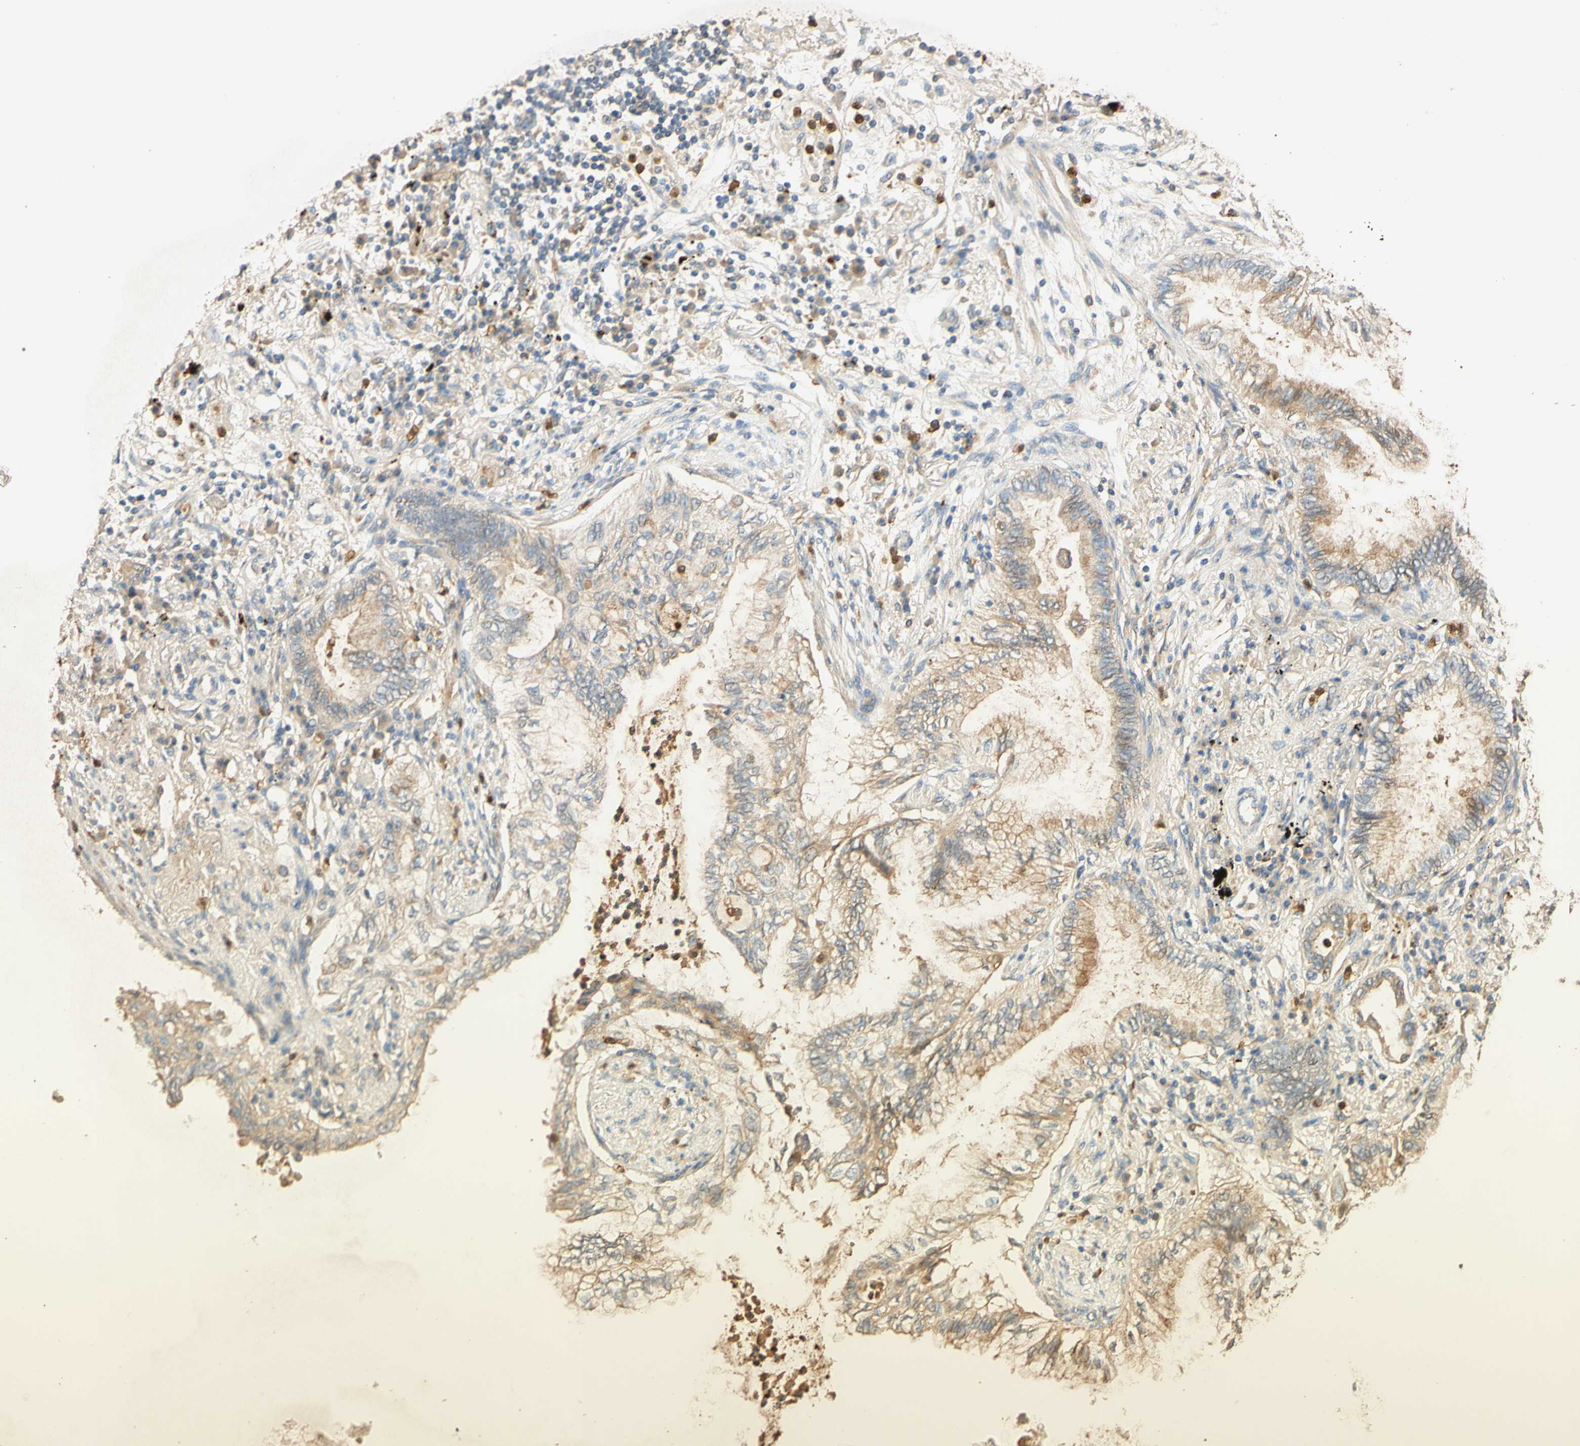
{"staining": {"intensity": "weak", "quantity": ">75%", "location": "cytoplasmic/membranous"}, "tissue": "lung cancer", "cell_type": "Tumor cells", "image_type": "cancer", "snomed": [{"axis": "morphology", "description": "Normal tissue, NOS"}, {"axis": "morphology", "description": "Adenocarcinoma, NOS"}, {"axis": "topography", "description": "Bronchus"}, {"axis": "topography", "description": "Lung"}], "caption": "Protein expression analysis of human lung adenocarcinoma reveals weak cytoplasmic/membranous positivity in approximately >75% of tumor cells.", "gene": "ENTREP2", "patient": {"sex": "female", "age": 70}}